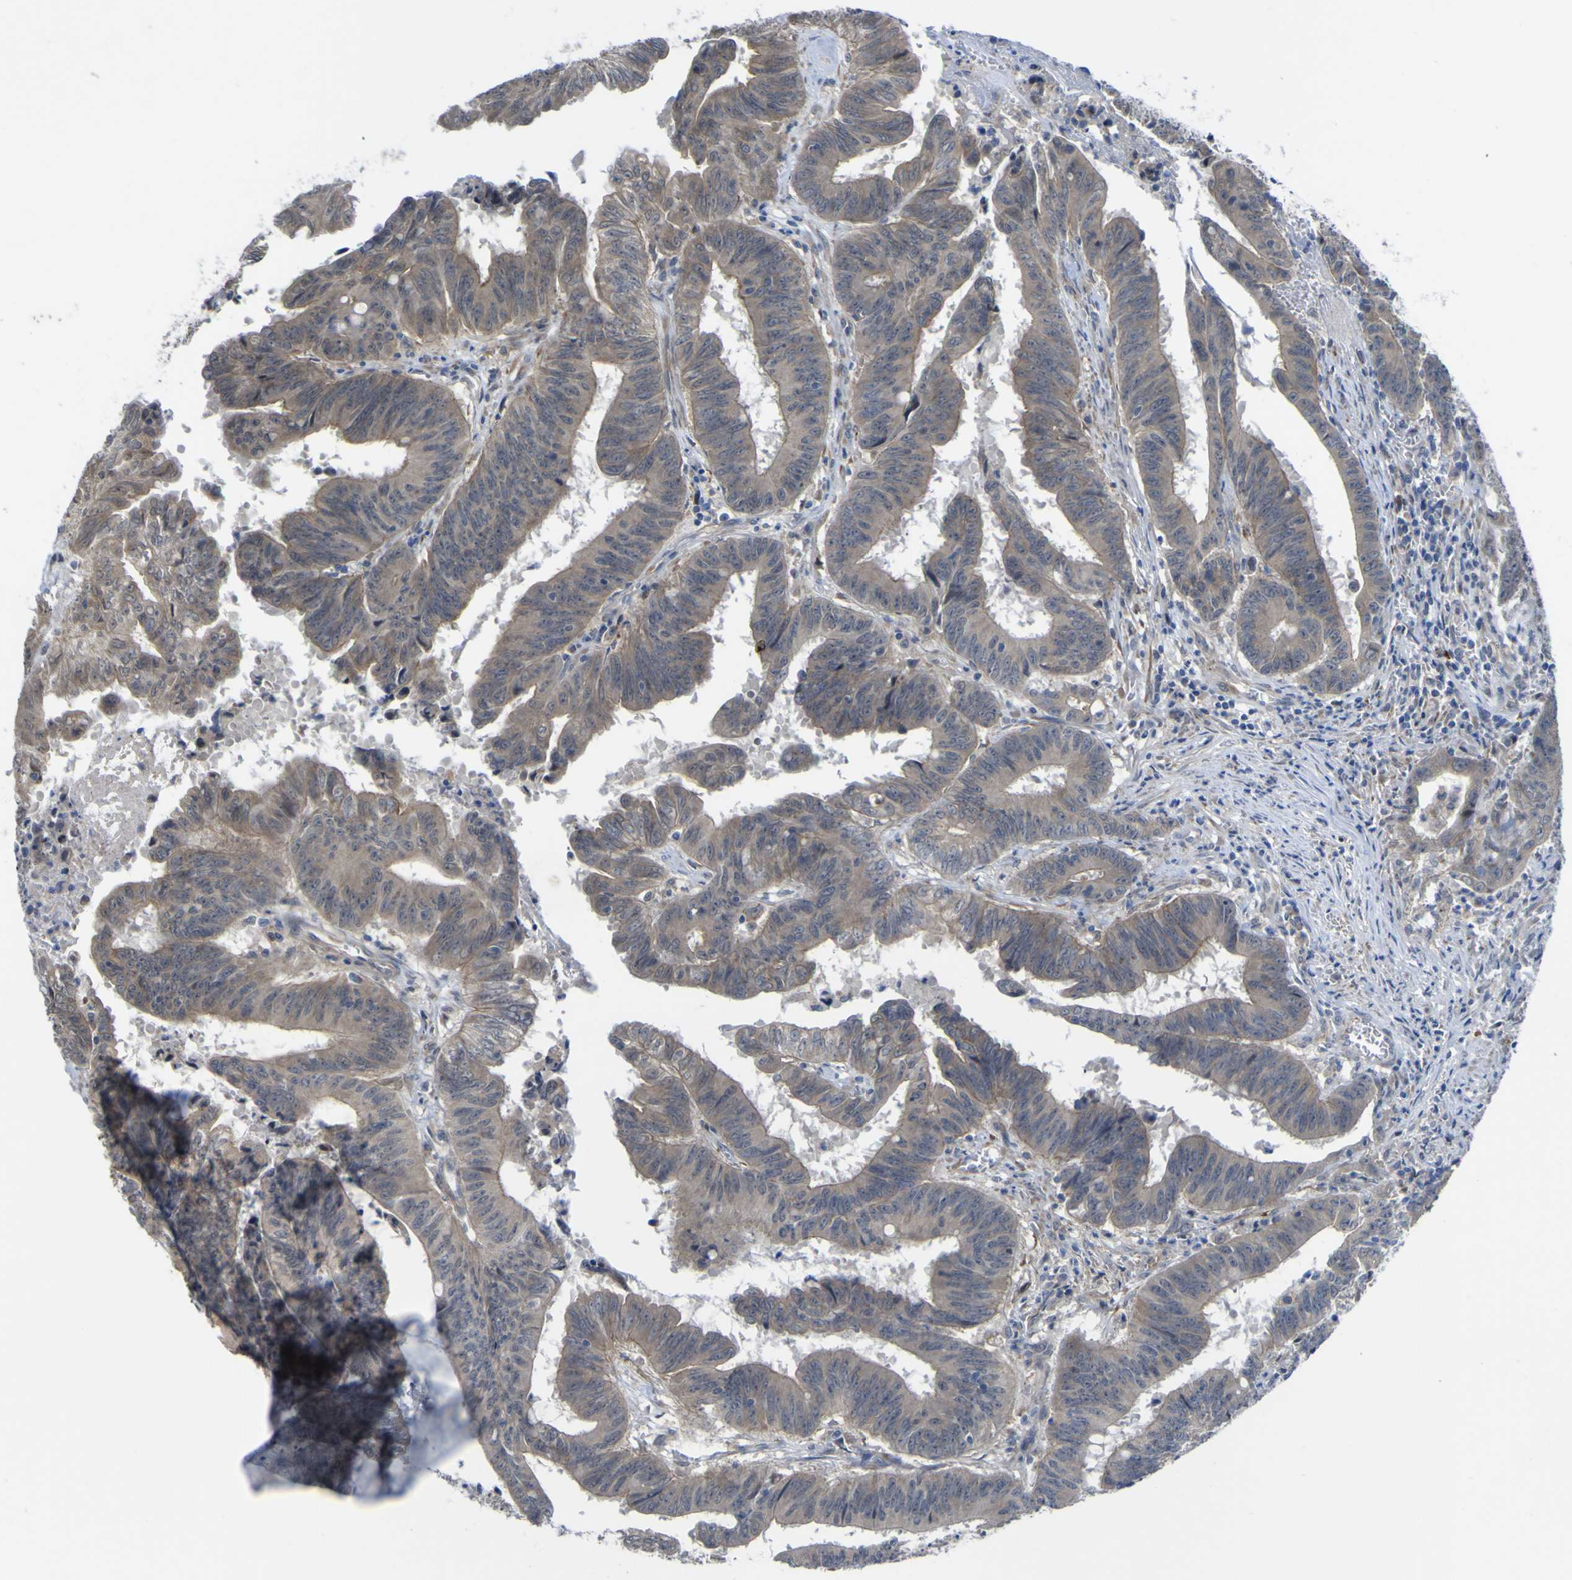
{"staining": {"intensity": "weak", "quantity": "25%-75%", "location": "cytoplasmic/membranous"}, "tissue": "colorectal cancer", "cell_type": "Tumor cells", "image_type": "cancer", "snomed": [{"axis": "morphology", "description": "Adenocarcinoma, NOS"}, {"axis": "topography", "description": "Colon"}], "caption": "Brown immunohistochemical staining in colorectal cancer reveals weak cytoplasmic/membranous expression in about 25%-75% of tumor cells.", "gene": "TNFRSF11A", "patient": {"sex": "male", "age": 45}}